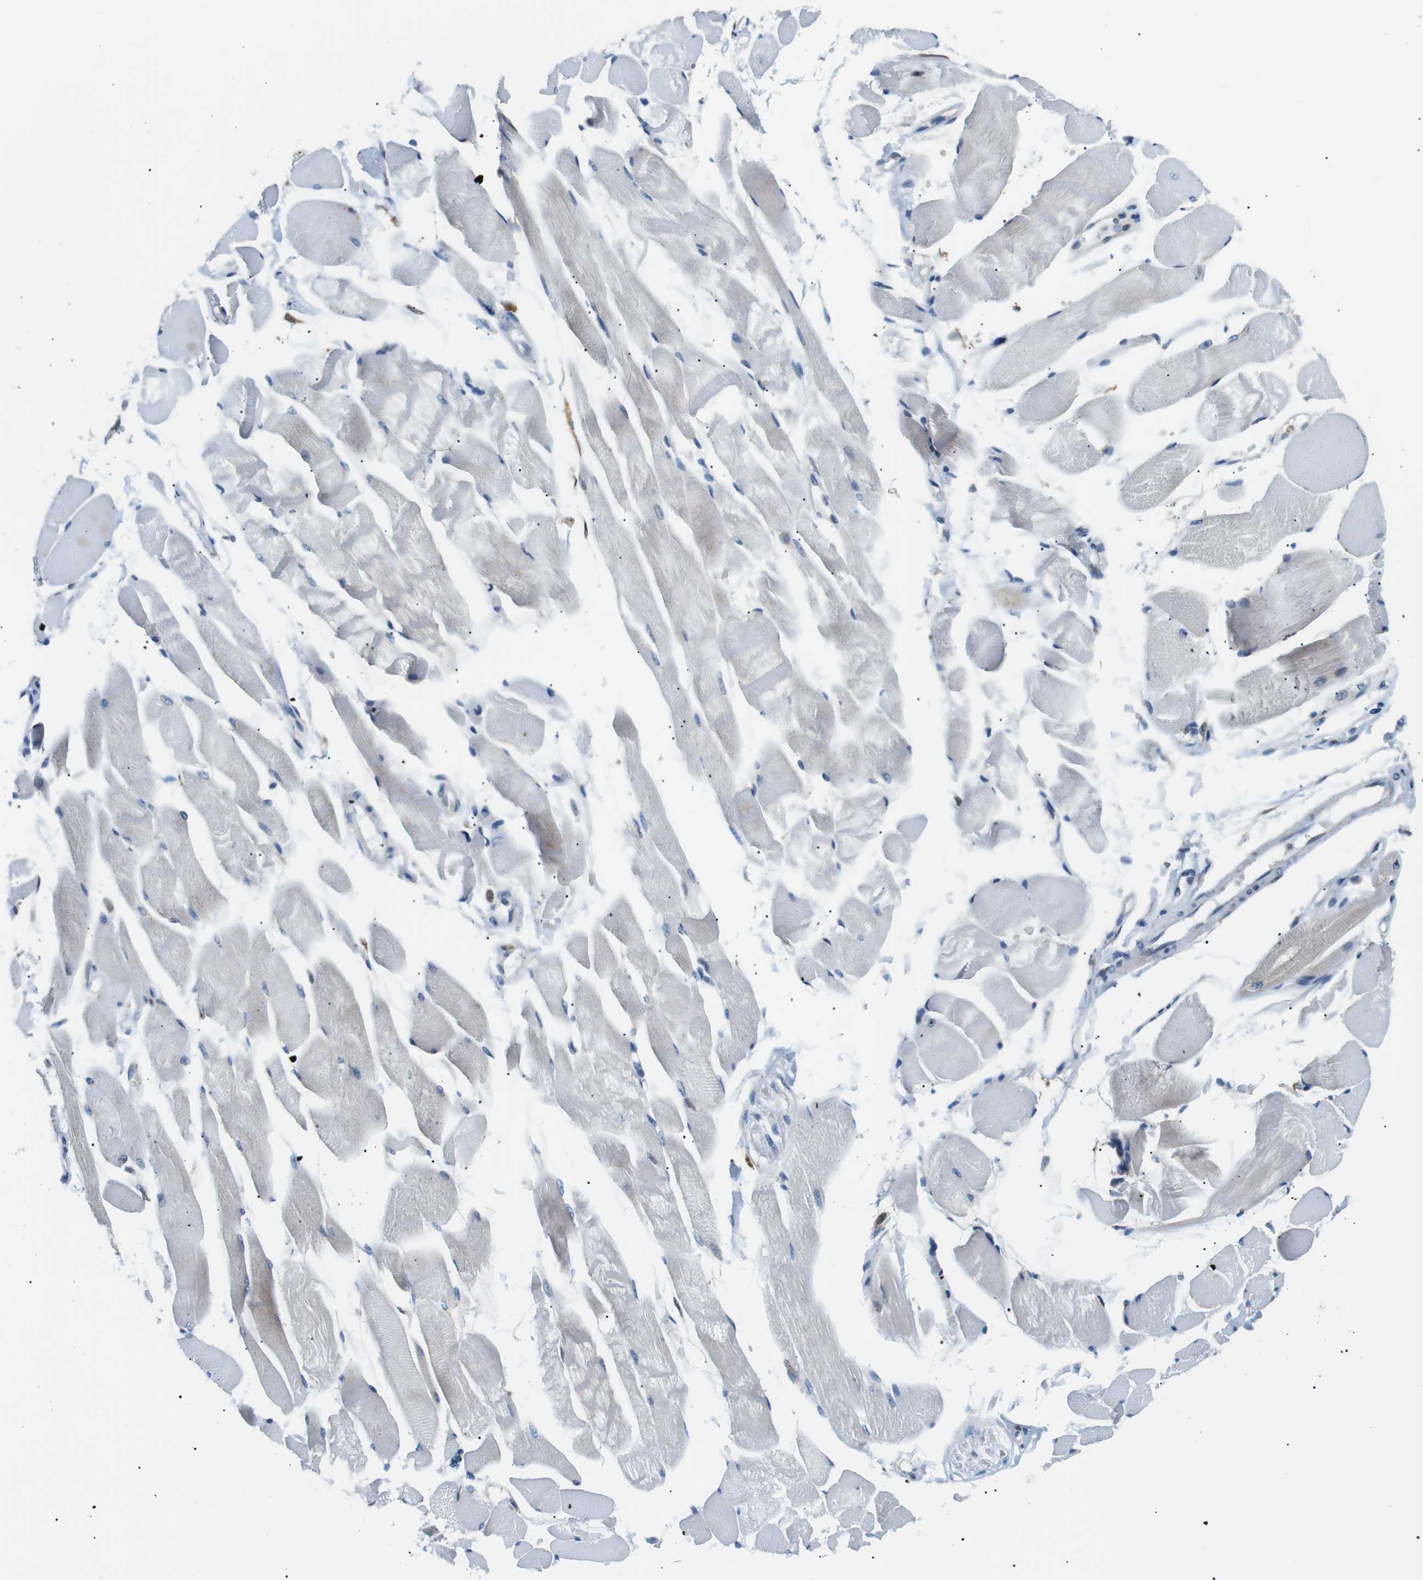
{"staining": {"intensity": "negative", "quantity": "none", "location": "none"}, "tissue": "skeletal muscle", "cell_type": "Myocytes", "image_type": "normal", "snomed": [{"axis": "morphology", "description": "Normal tissue, NOS"}, {"axis": "topography", "description": "Skeletal muscle"}, {"axis": "topography", "description": "Peripheral nerve tissue"}], "caption": "This histopathology image is of benign skeletal muscle stained with immunohistochemistry (IHC) to label a protein in brown with the nuclei are counter-stained blue. There is no expression in myocytes. Brightfield microscopy of IHC stained with DAB (brown) and hematoxylin (blue), captured at high magnification.", "gene": "RAB9A", "patient": {"sex": "female", "age": 84}}